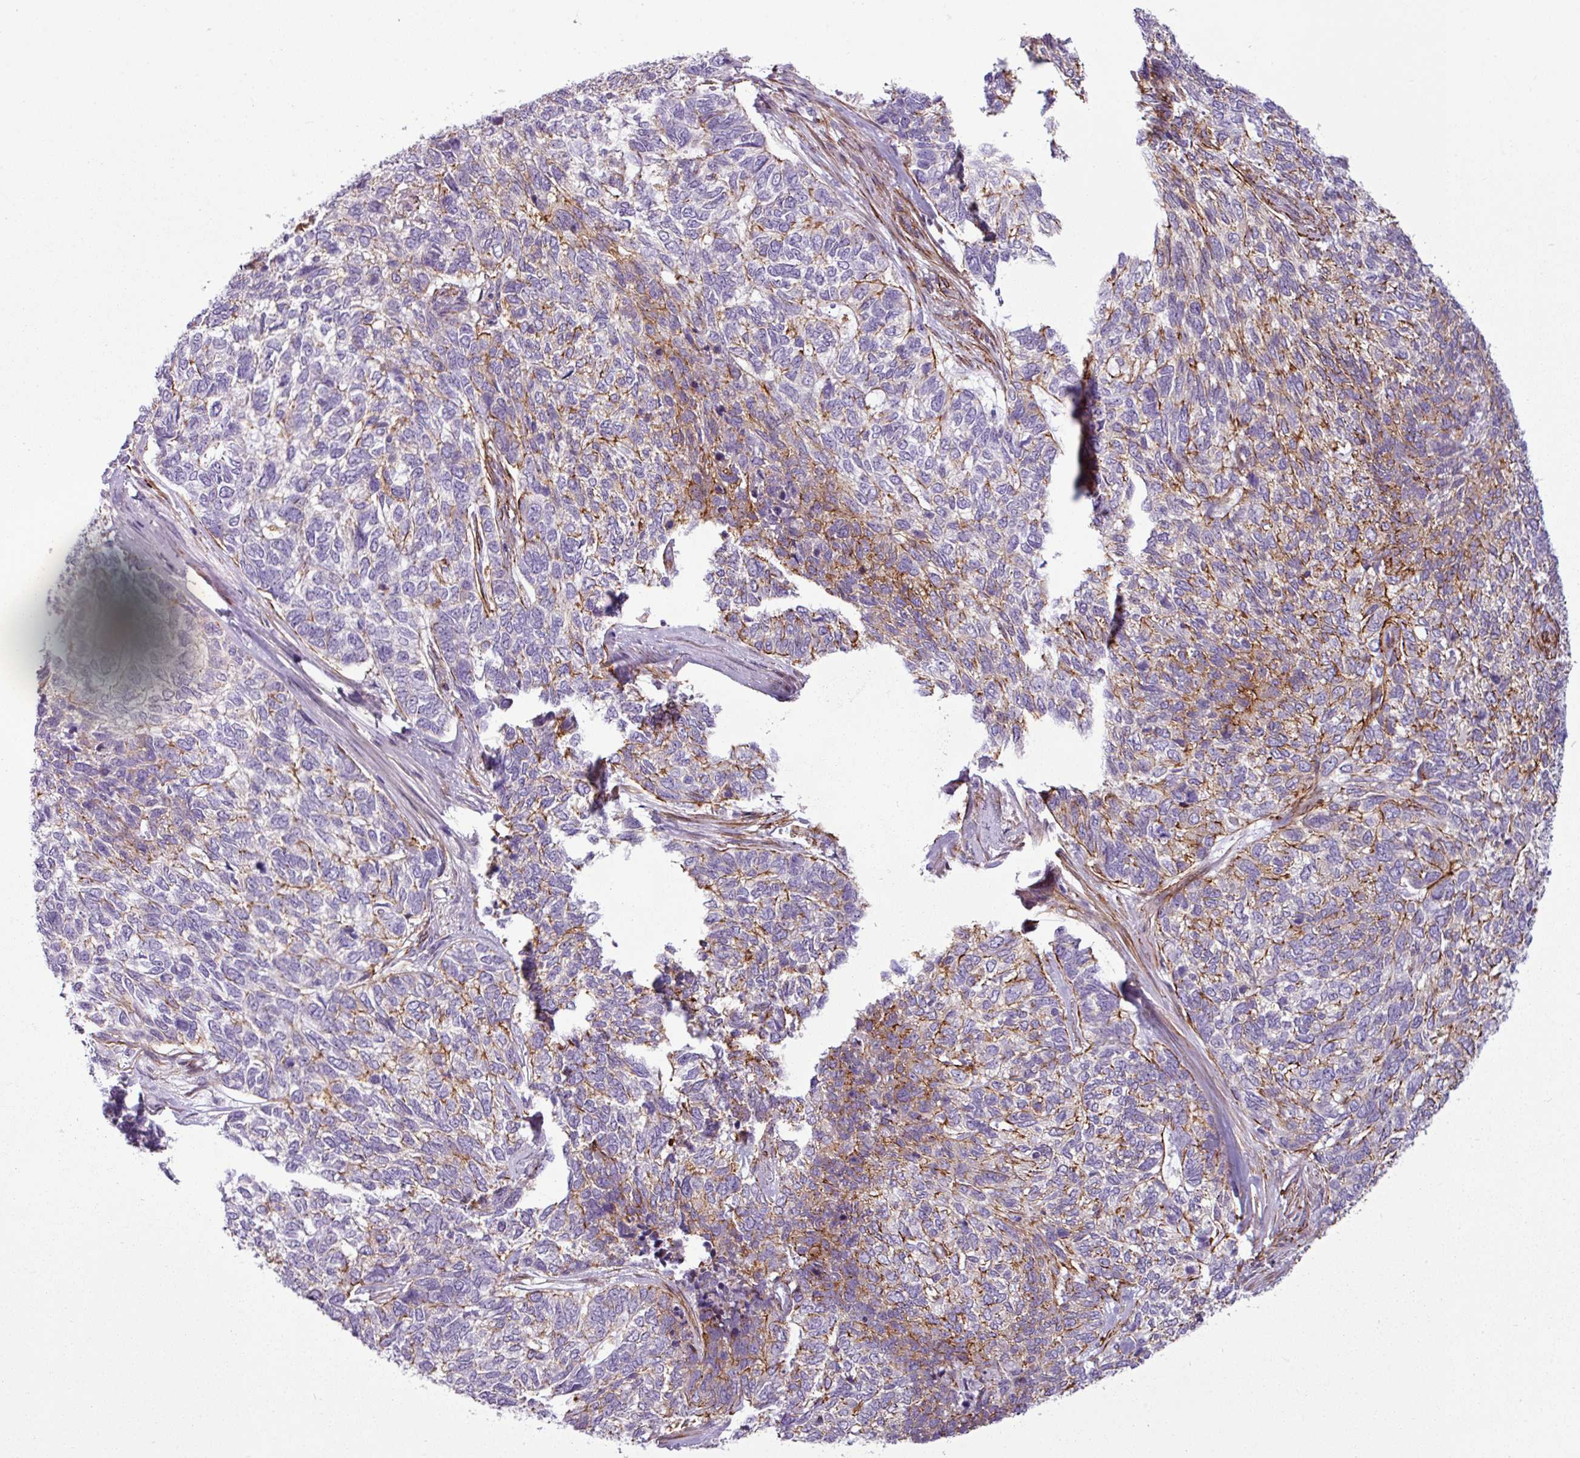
{"staining": {"intensity": "moderate", "quantity": "<25%", "location": "cytoplasmic/membranous"}, "tissue": "skin cancer", "cell_type": "Tumor cells", "image_type": "cancer", "snomed": [{"axis": "morphology", "description": "Basal cell carcinoma"}, {"axis": "topography", "description": "Skin"}], "caption": "Brown immunohistochemical staining in human skin basal cell carcinoma reveals moderate cytoplasmic/membranous expression in about <25% of tumor cells. (DAB = brown stain, brightfield microscopy at high magnification).", "gene": "ATP10A", "patient": {"sex": "female", "age": 65}}